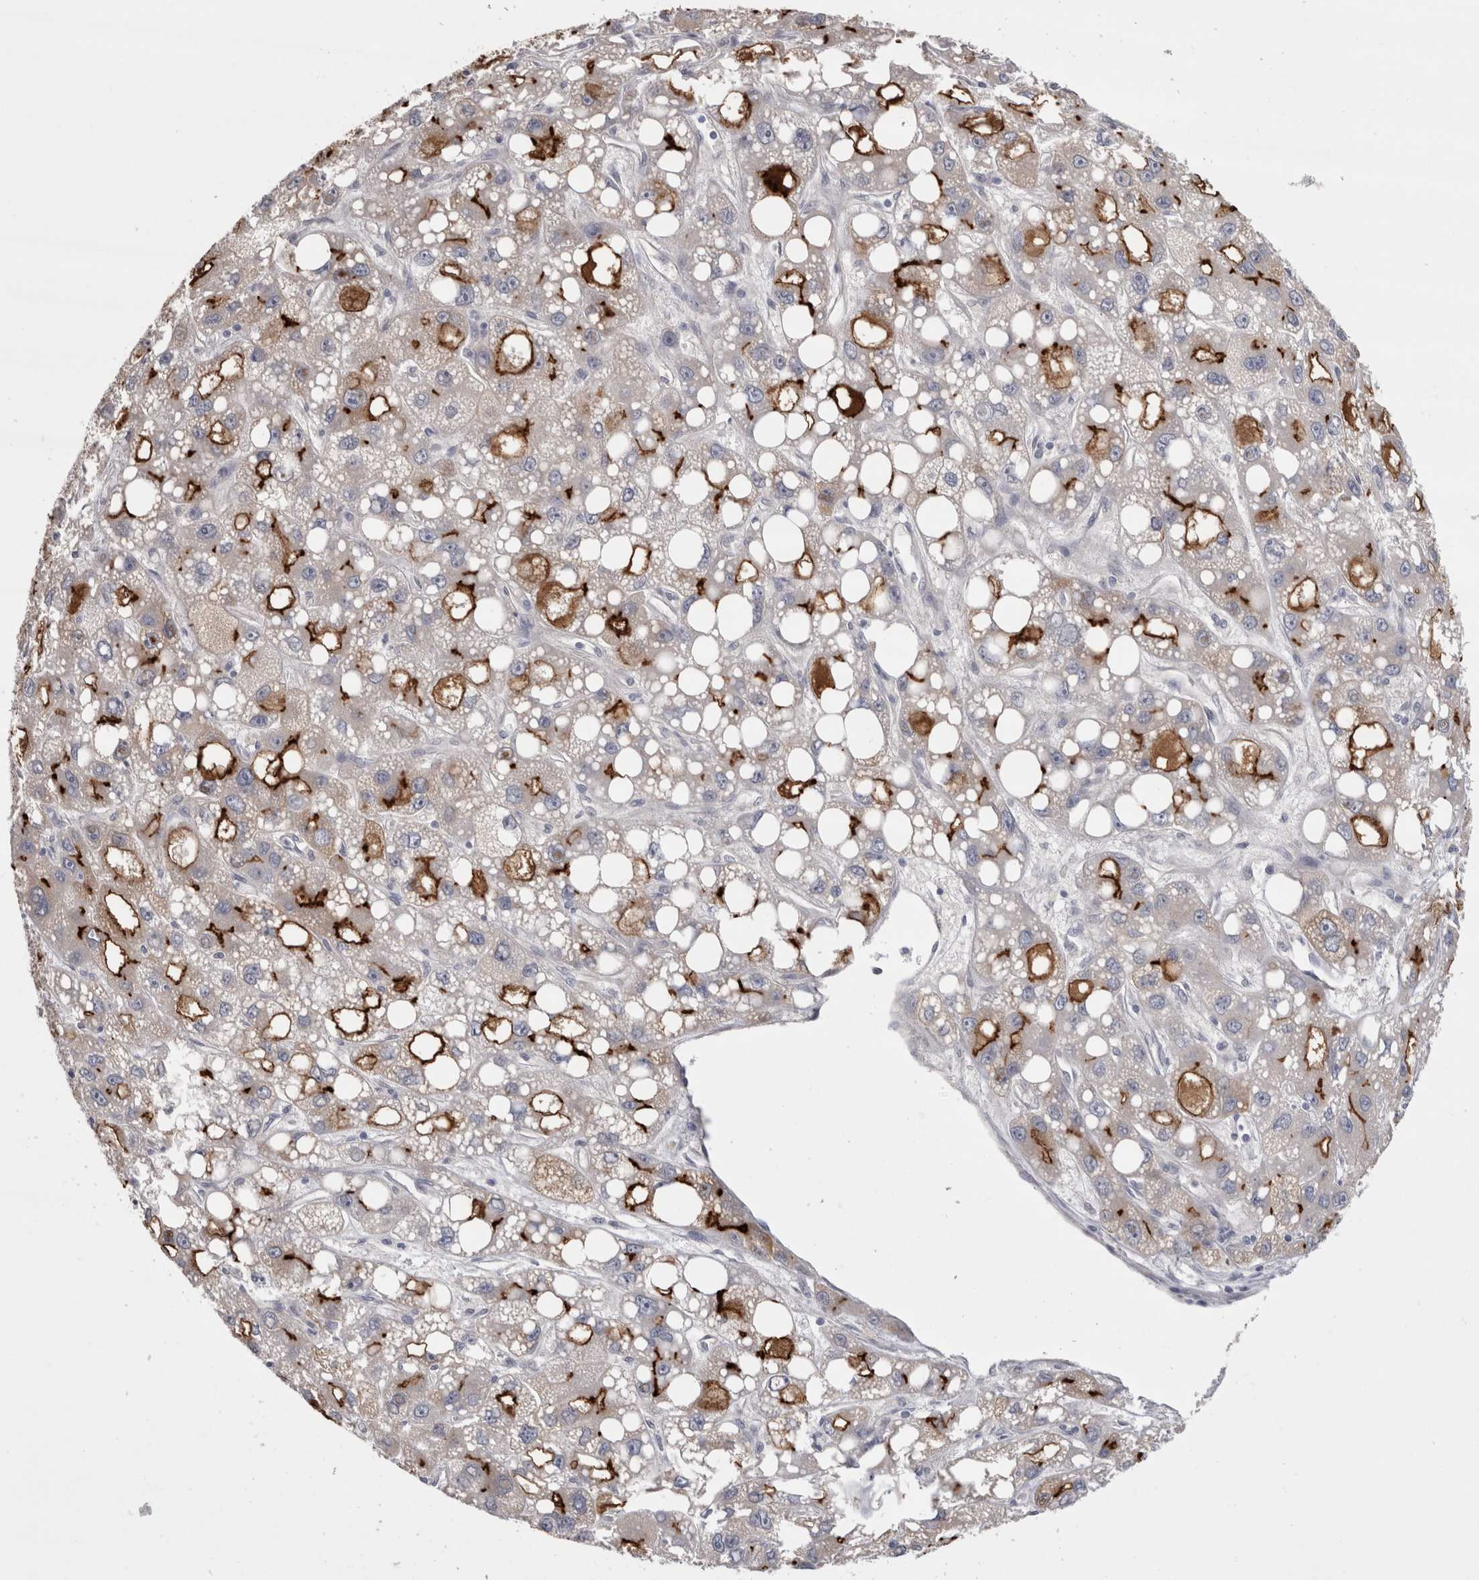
{"staining": {"intensity": "strong", "quantity": "25%-75%", "location": "cytoplasmic/membranous"}, "tissue": "liver cancer", "cell_type": "Tumor cells", "image_type": "cancer", "snomed": [{"axis": "morphology", "description": "Carcinoma, Hepatocellular, NOS"}, {"axis": "topography", "description": "Liver"}], "caption": "A brown stain shows strong cytoplasmic/membranous expression of a protein in human liver cancer (hepatocellular carcinoma) tumor cells. The protein is stained brown, and the nuclei are stained in blue (DAB (3,3'-diaminobenzidine) IHC with brightfield microscopy, high magnification).", "gene": "CDHR5", "patient": {"sex": "male", "age": 55}}